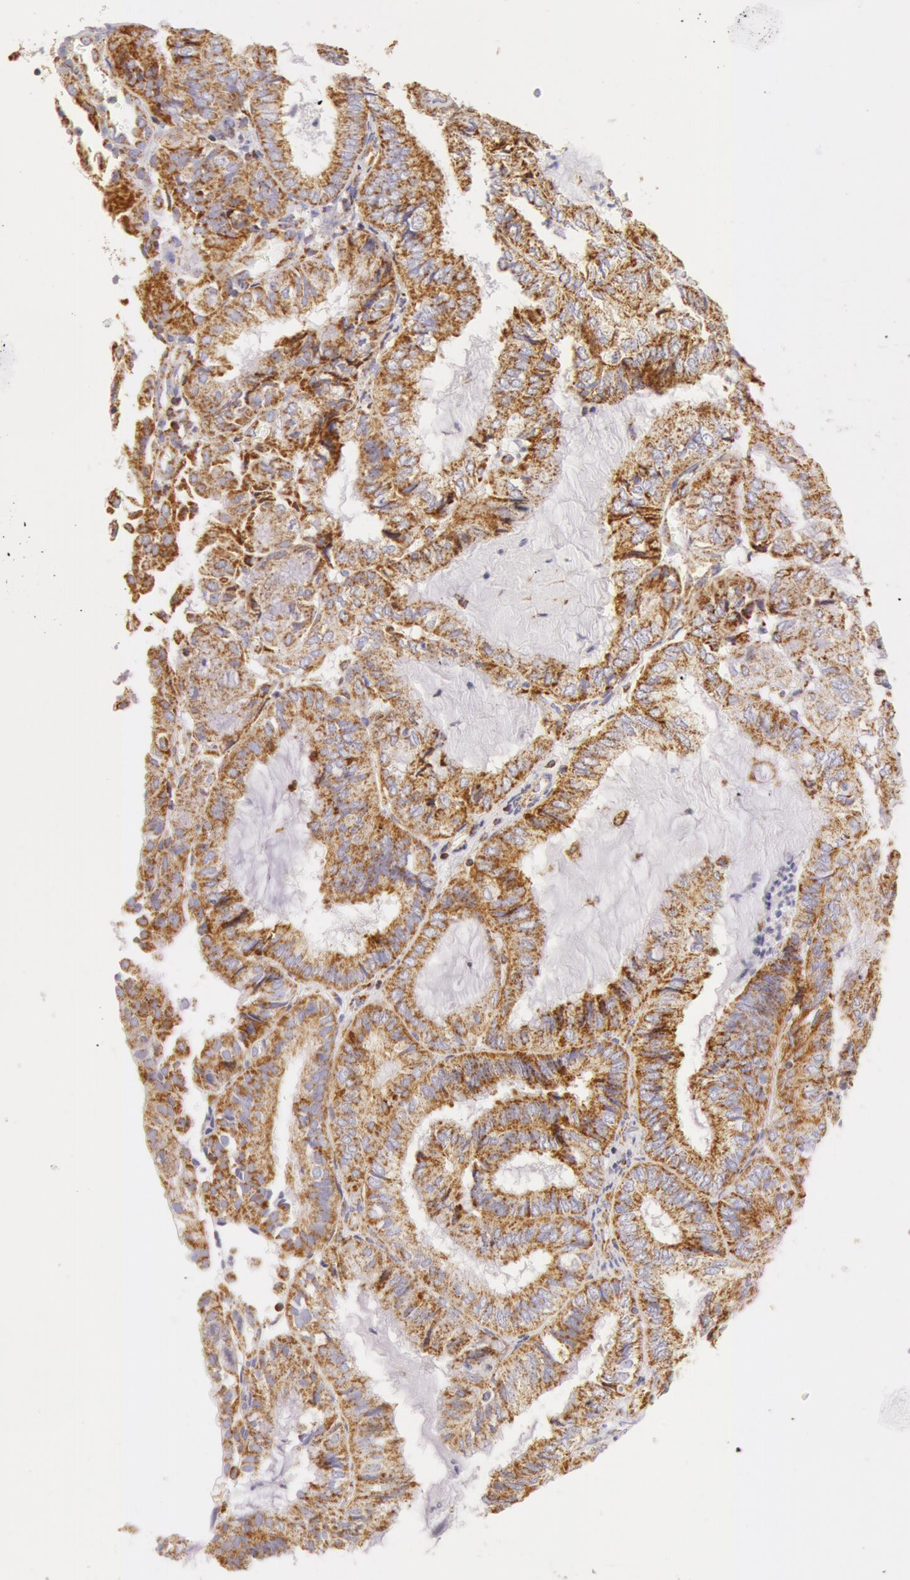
{"staining": {"intensity": "moderate", "quantity": ">75%", "location": "cytoplasmic/membranous"}, "tissue": "endometrial cancer", "cell_type": "Tumor cells", "image_type": "cancer", "snomed": [{"axis": "morphology", "description": "Adenocarcinoma, NOS"}, {"axis": "topography", "description": "Endometrium"}], "caption": "Immunohistochemical staining of endometrial cancer (adenocarcinoma) exhibits medium levels of moderate cytoplasmic/membranous expression in about >75% of tumor cells. The protein is shown in brown color, while the nuclei are stained blue.", "gene": "ATP5F1B", "patient": {"sex": "female", "age": 59}}